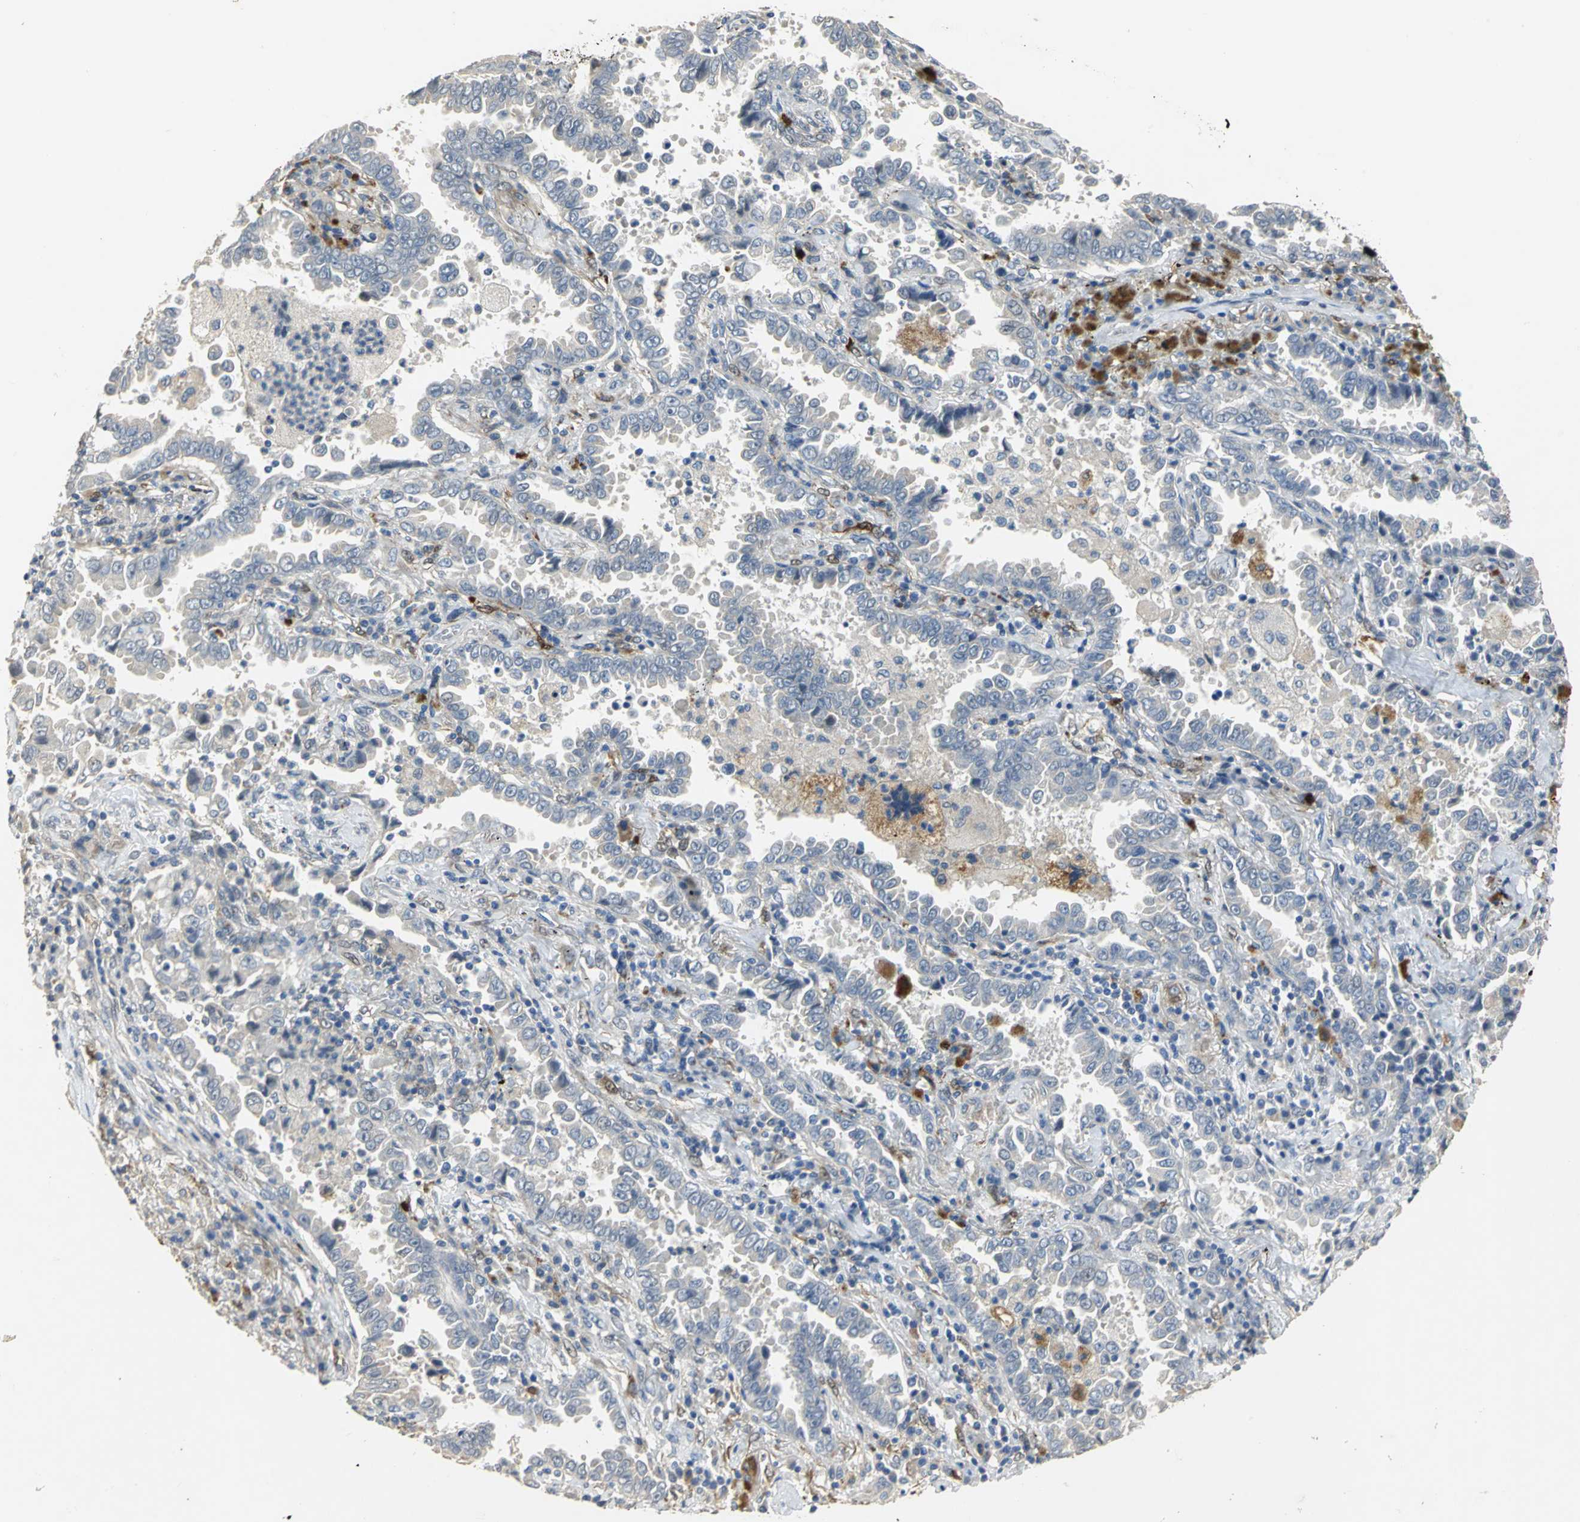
{"staining": {"intensity": "weak", "quantity": "<25%", "location": "cytoplasmic/membranous"}, "tissue": "lung cancer", "cell_type": "Tumor cells", "image_type": "cancer", "snomed": [{"axis": "morphology", "description": "Normal tissue, NOS"}, {"axis": "morphology", "description": "Inflammation, NOS"}, {"axis": "morphology", "description": "Adenocarcinoma, NOS"}, {"axis": "topography", "description": "Lung"}], "caption": "Immunohistochemistry (IHC) micrograph of neoplastic tissue: human lung adenocarcinoma stained with DAB (3,3'-diaminobenzidine) demonstrates no significant protein positivity in tumor cells. (Immunohistochemistry (IHC), brightfield microscopy, high magnification).", "gene": "IL17RB", "patient": {"sex": "female", "age": 64}}